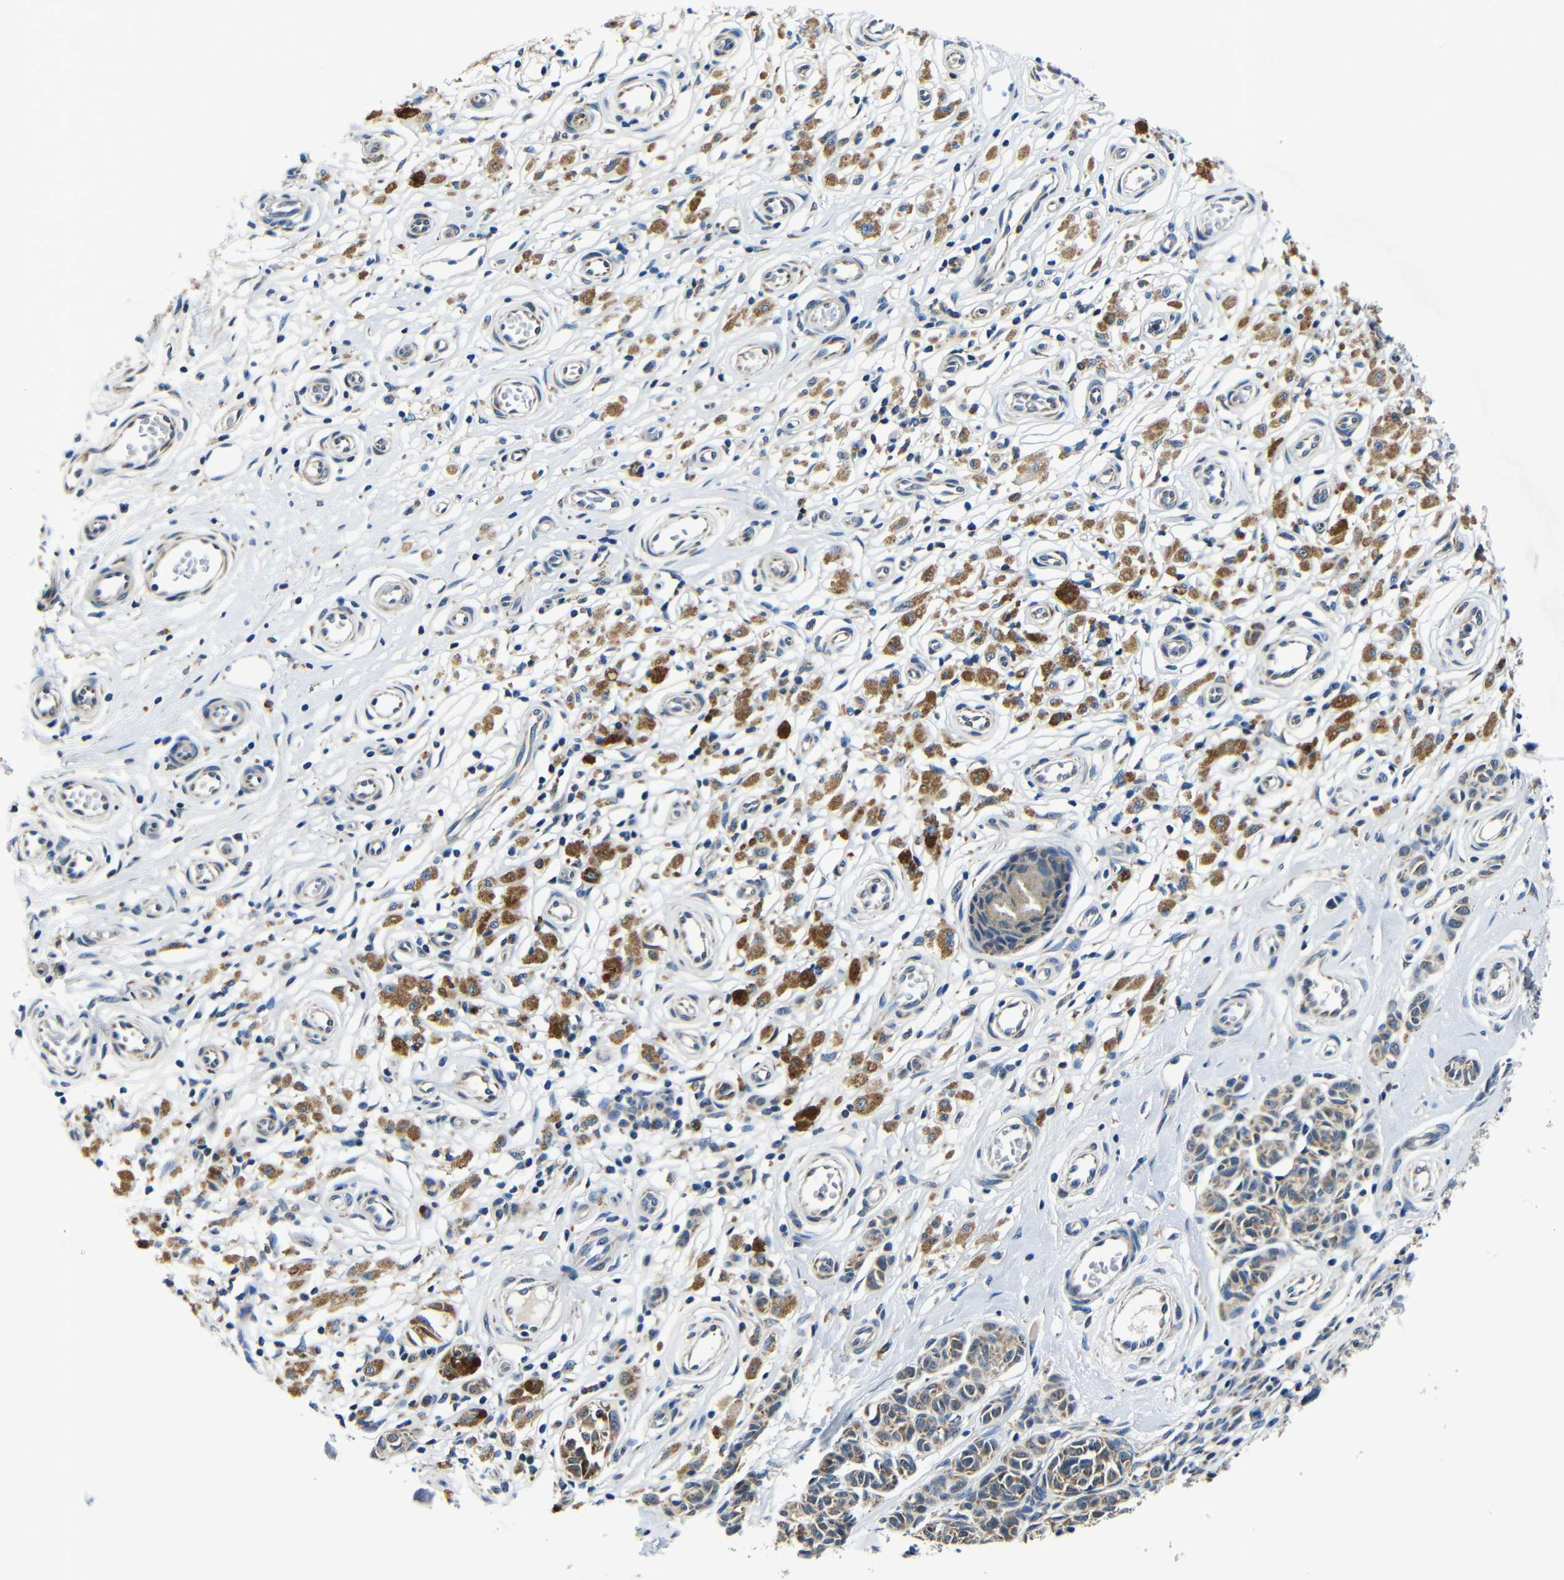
{"staining": {"intensity": "moderate", "quantity": ">75%", "location": "cytoplasmic/membranous"}, "tissue": "melanoma", "cell_type": "Tumor cells", "image_type": "cancer", "snomed": [{"axis": "morphology", "description": "Malignant melanoma, NOS"}, {"axis": "topography", "description": "Skin"}], "caption": "Immunohistochemistry (IHC) histopathology image of melanoma stained for a protein (brown), which reveals medium levels of moderate cytoplasmic/membranous staining in approximately >75% of tumor cells.", "gene": "FKBP14", "patient": {"sex": "female", "age": 64}}